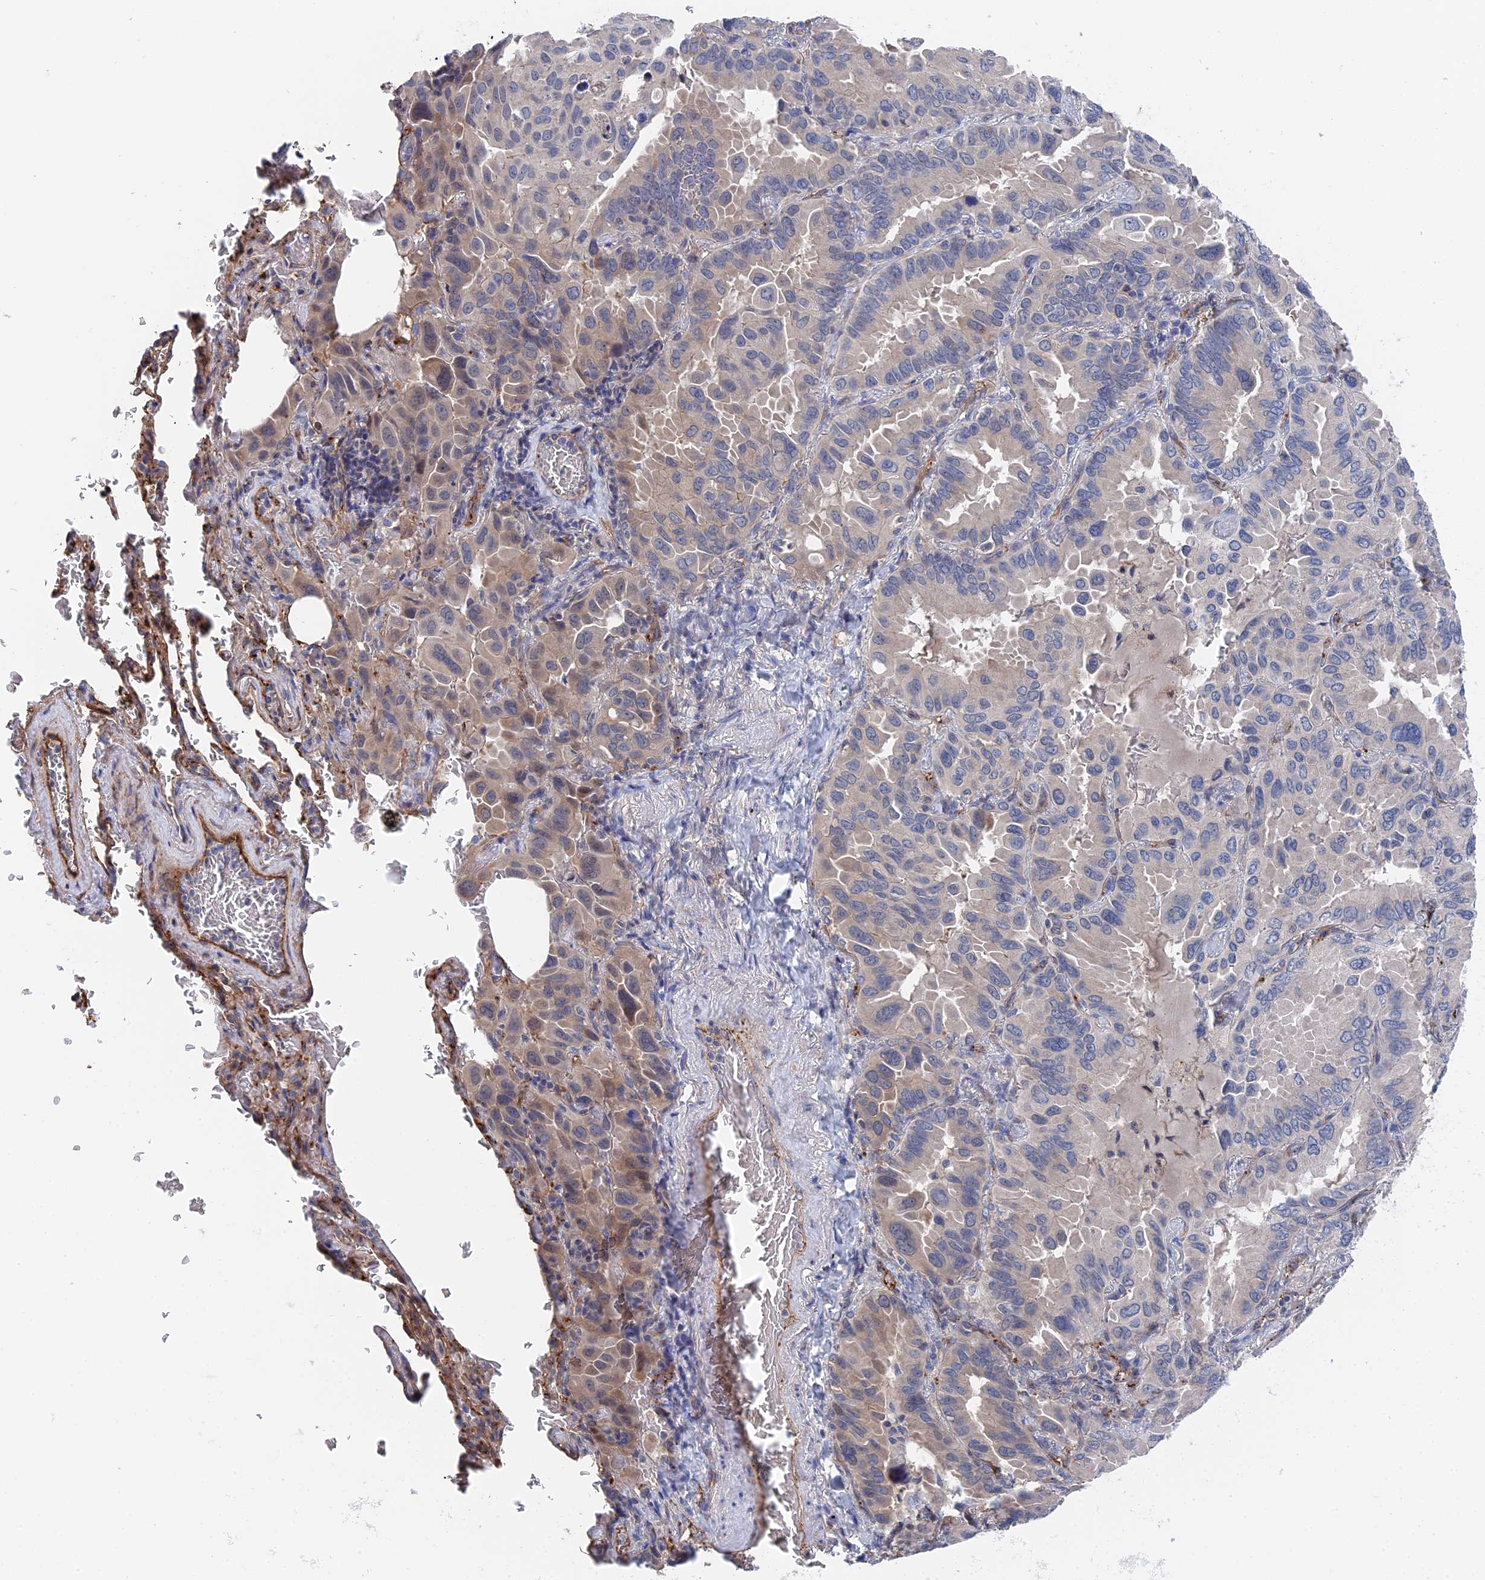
{"staining": {"intensity": "weak", "quantity": "<25%", "location": "cytoplasmic/membranous"}, "tissue": "lung cancer", "cell_type": "Tumor cells", "image_type": "cancer", "snomed": [{"axis": "morphology", "description": "Adenocarcinoma, NOS"}, {"axis": "topography", "description": "Lung"}], "caption": "The histopathology image reveals no staining of tumor cells in lung cancer.", "gene": "MTHFSD", "patient": {"sex": "male", "age": 64}}